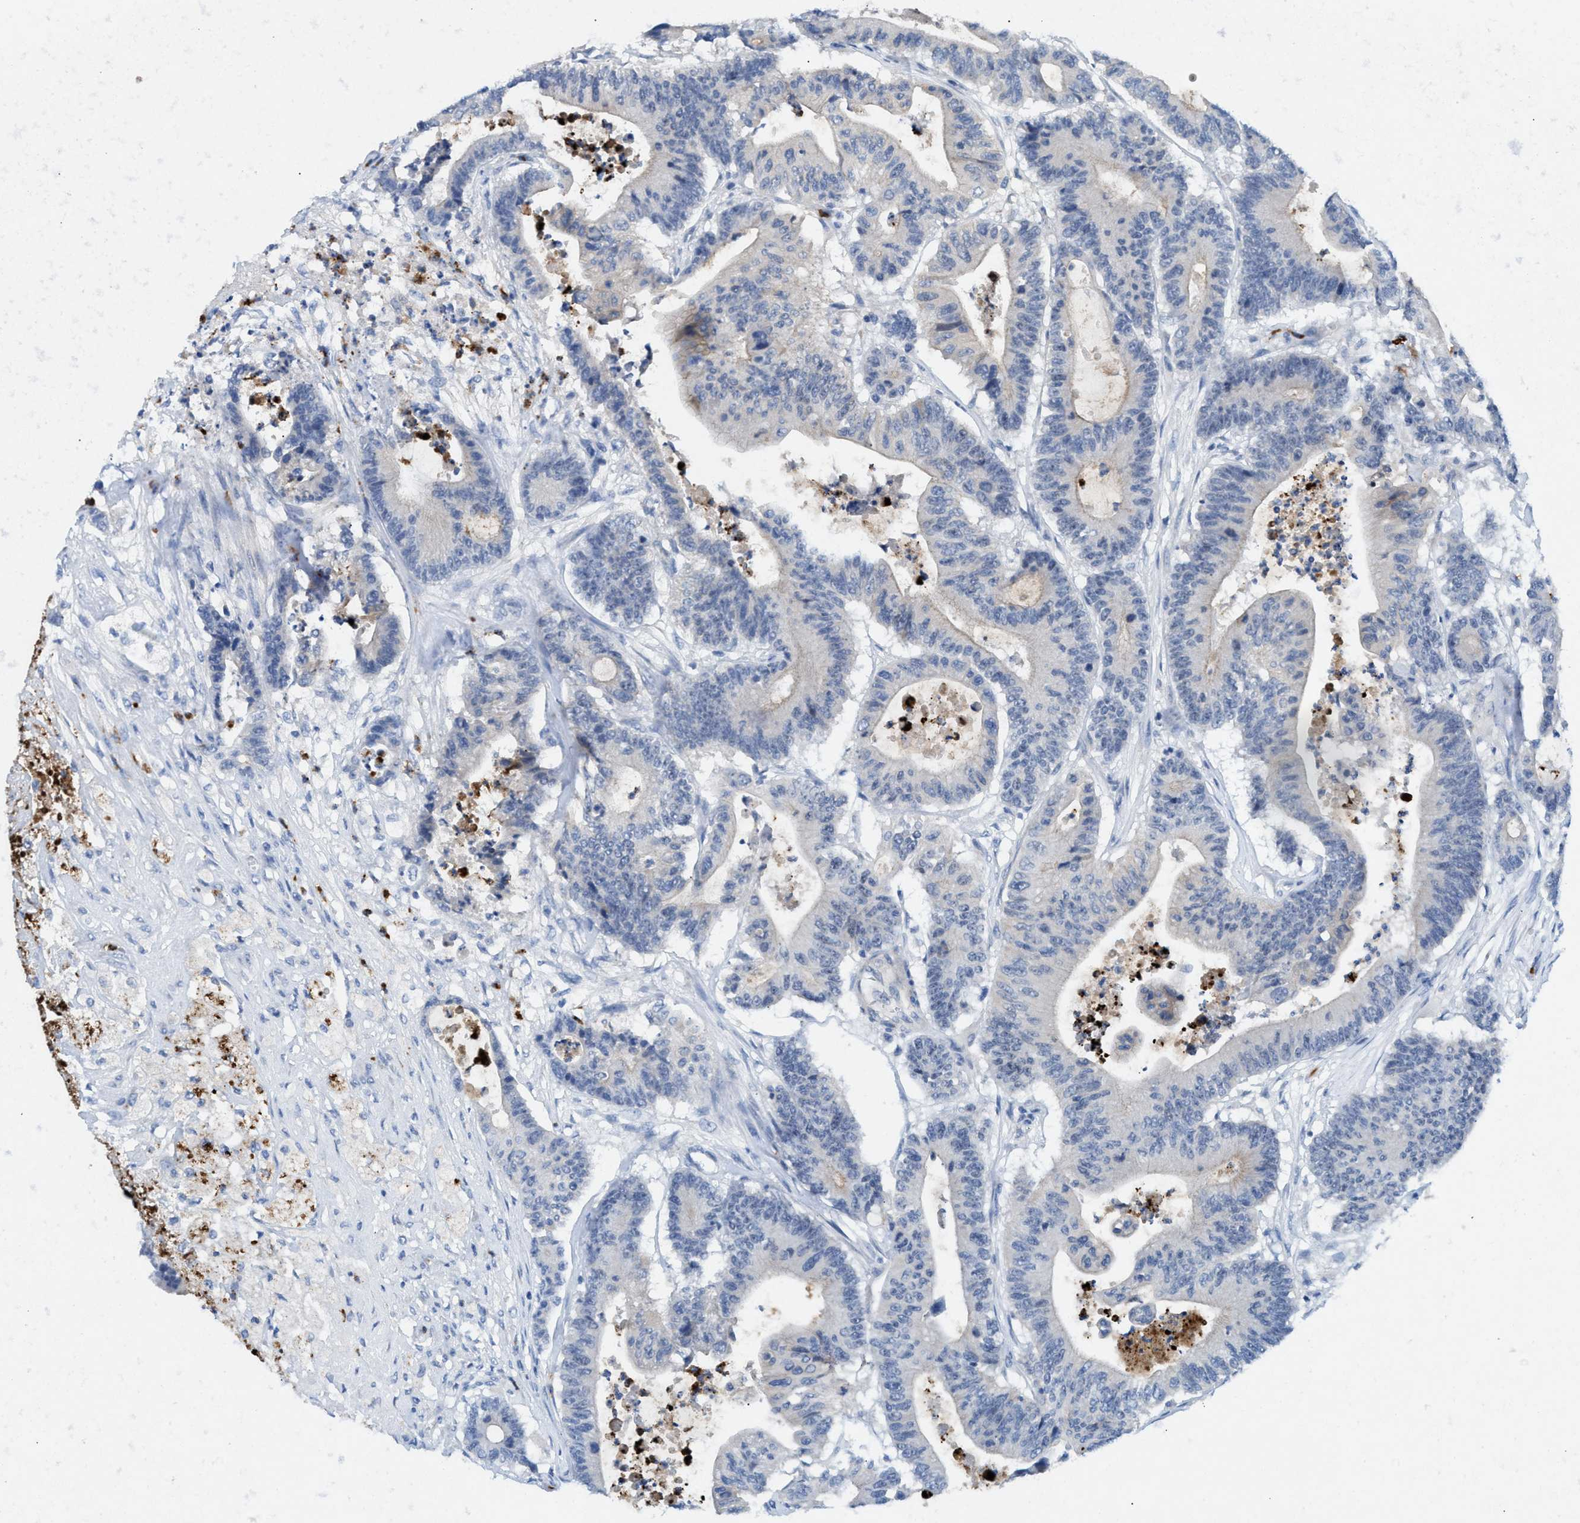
{"staining": {"intensity": "negative", "quantity": "none", "location": "none"}, "tissue": "colorectal cancer", "cell_type": "Tumor cells", "image_type": "cancer", "snomed": [{"axis": "morphology", "description": "Adenocarcinoma, NOS"}, {"axis": "topography", "description": "Colon"}], "caption": "A high-resolution micrograph shows immunohistochemistry staining of colorectal cancer (adenocarcinoma), which displays no significant staining in tumor cells.", "gene": "CMTM1", "patient": {"sex": "female", "age": 84}}